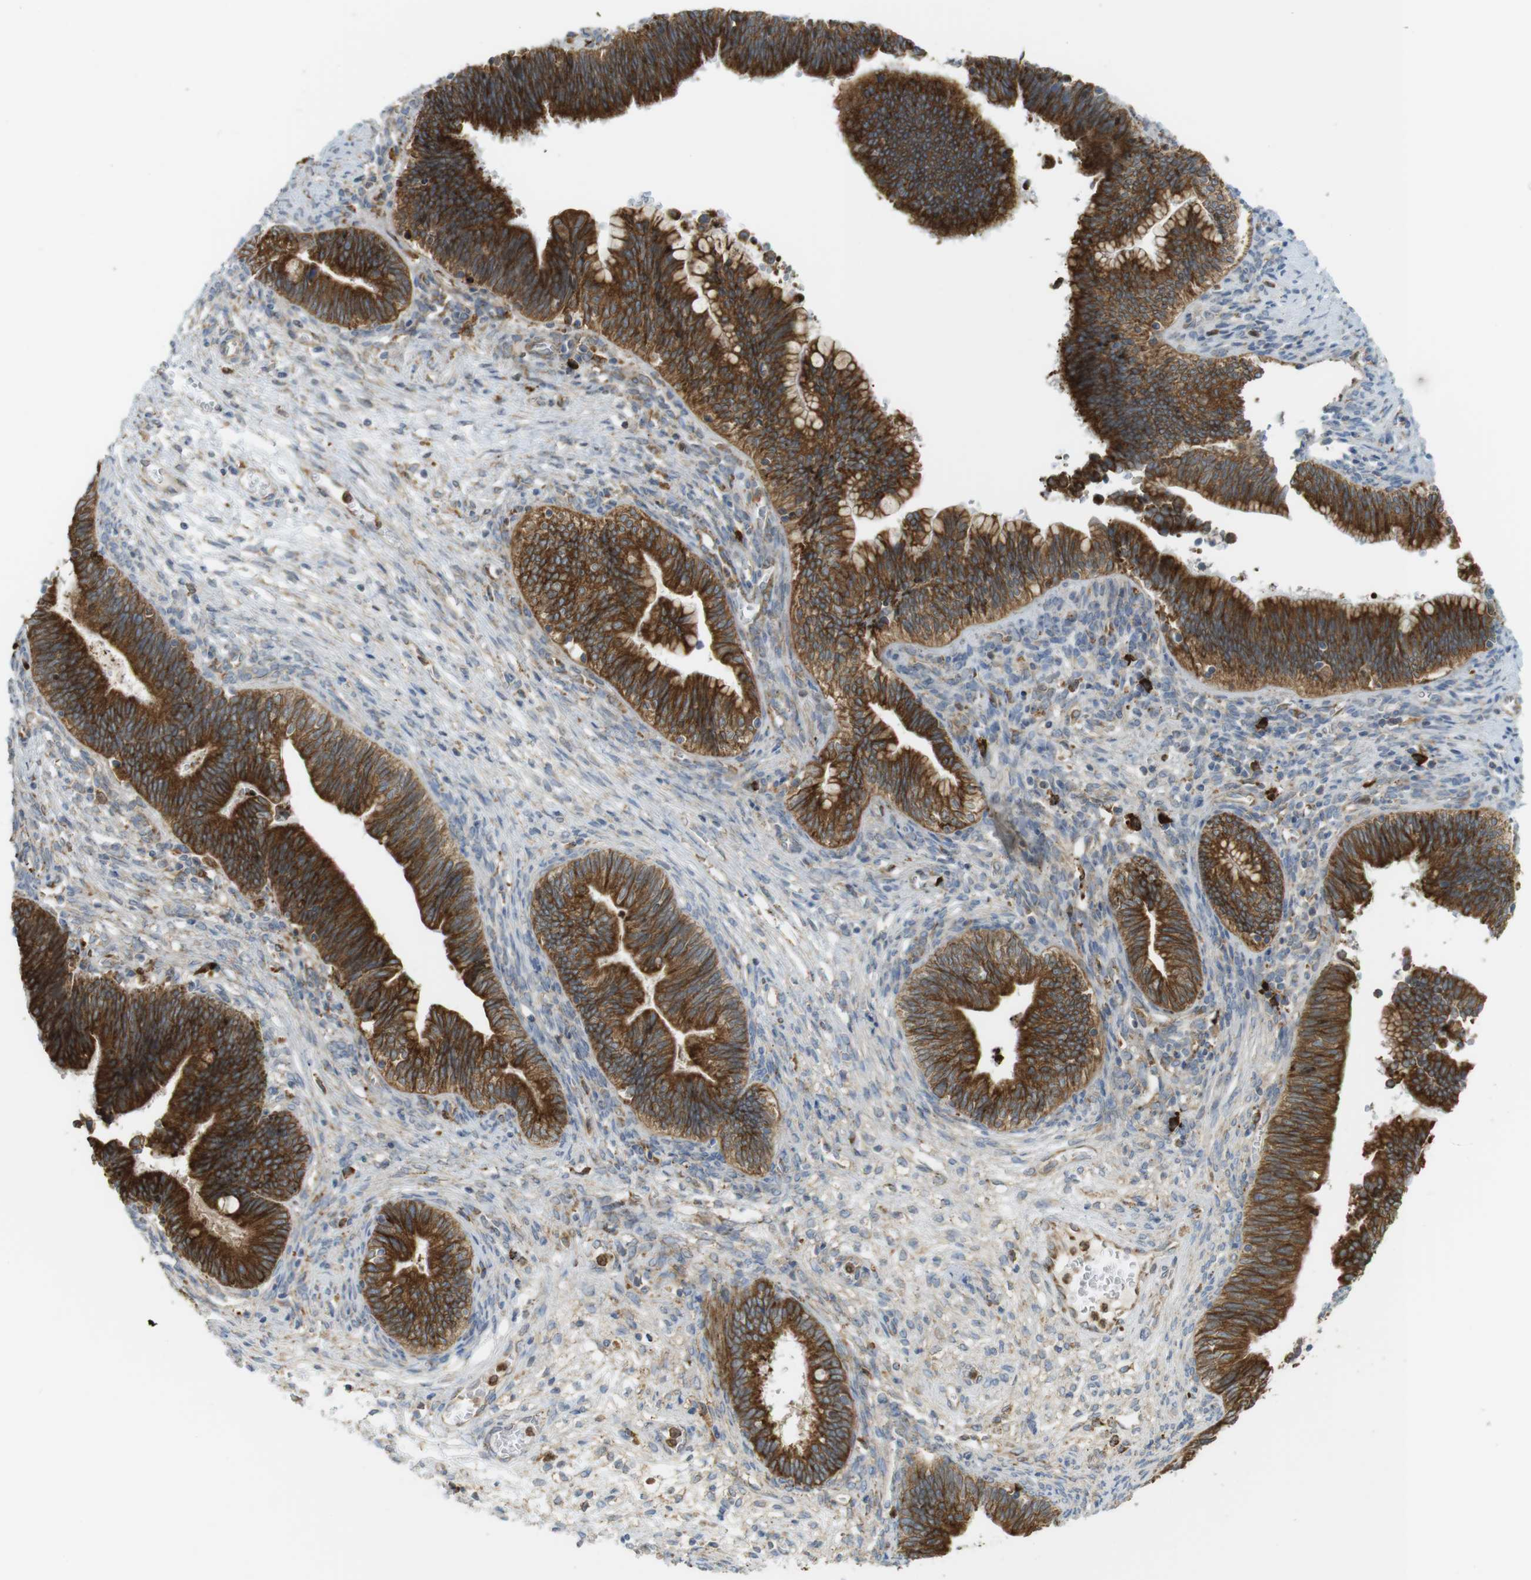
{"staining": {"intensity": "strong", "quantity": ">75%", "location": "cytoplasmic/membranous"}, "tissue": "cervical cancer", "cell_type": "Tumor cells", "image_type": "cancer", "snomed": [{"axis": "morphology", "description": "Adenocarcinoma, NOS"}, {"axis": "topography", "description": "Cervix"}], "caption": "Cervical adenocarcinoma tissue exhibits strong cytoplasmic/membranous staining in approximately >75% of tumor cells, visualized by immunohistochemistry.", "gene": "MBOAT2", "patient": {"sex": "female", "age": 44}}